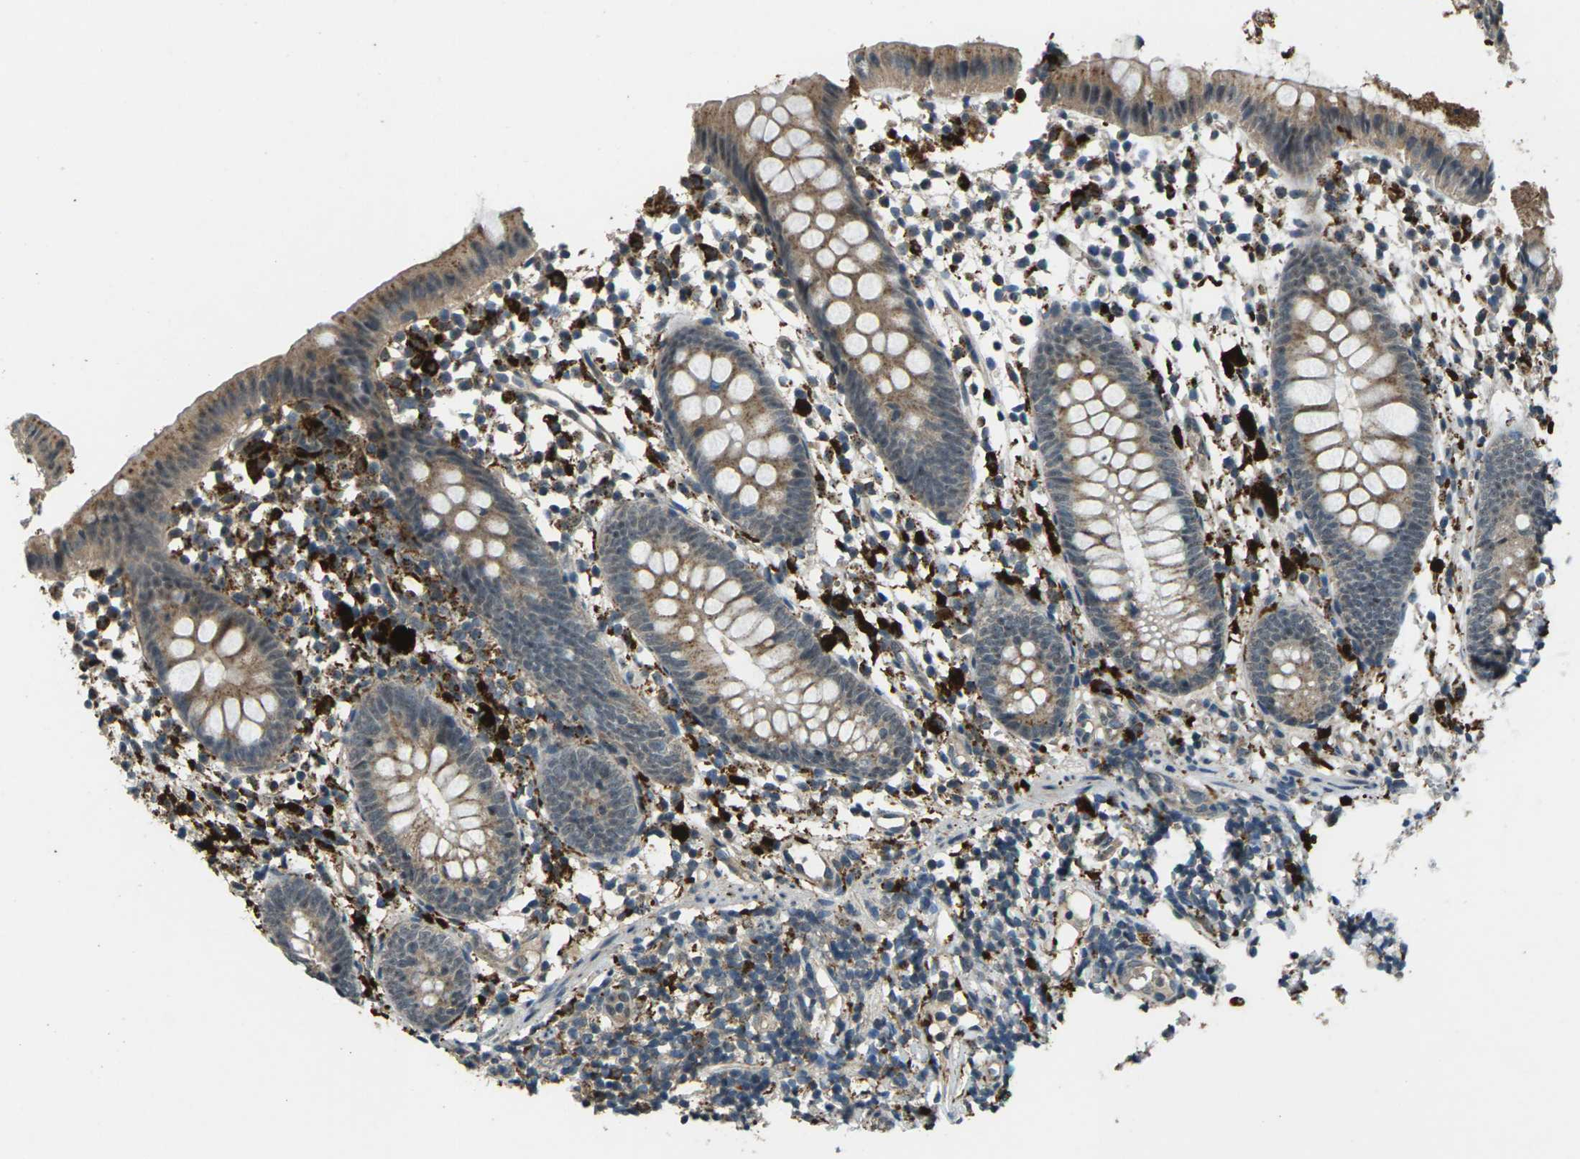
{"staining": {"intensity": "moderate", "quantity": ">75%", "location": "cytoplasmic/membranous"}, "tissue": "appendix", "cell_type": "Glandular cells", "image_type": "normal", "snomed": [{"axis": "morphology", "description": "Normal tissue, NOS"}, {"axis": "topography", "description": "Appendix"}], "caption": "A brown stain shows moderate cytoplasmic/membranous positivity of a protein in glandular cells of unremarkable human appendix. (DAB (3,3'-diaminobenzidine) = brown stain, brightfield microscopy at high magnification).", "gene": "SLC31A2", "patient": {"sex": "female", "age": 20}}